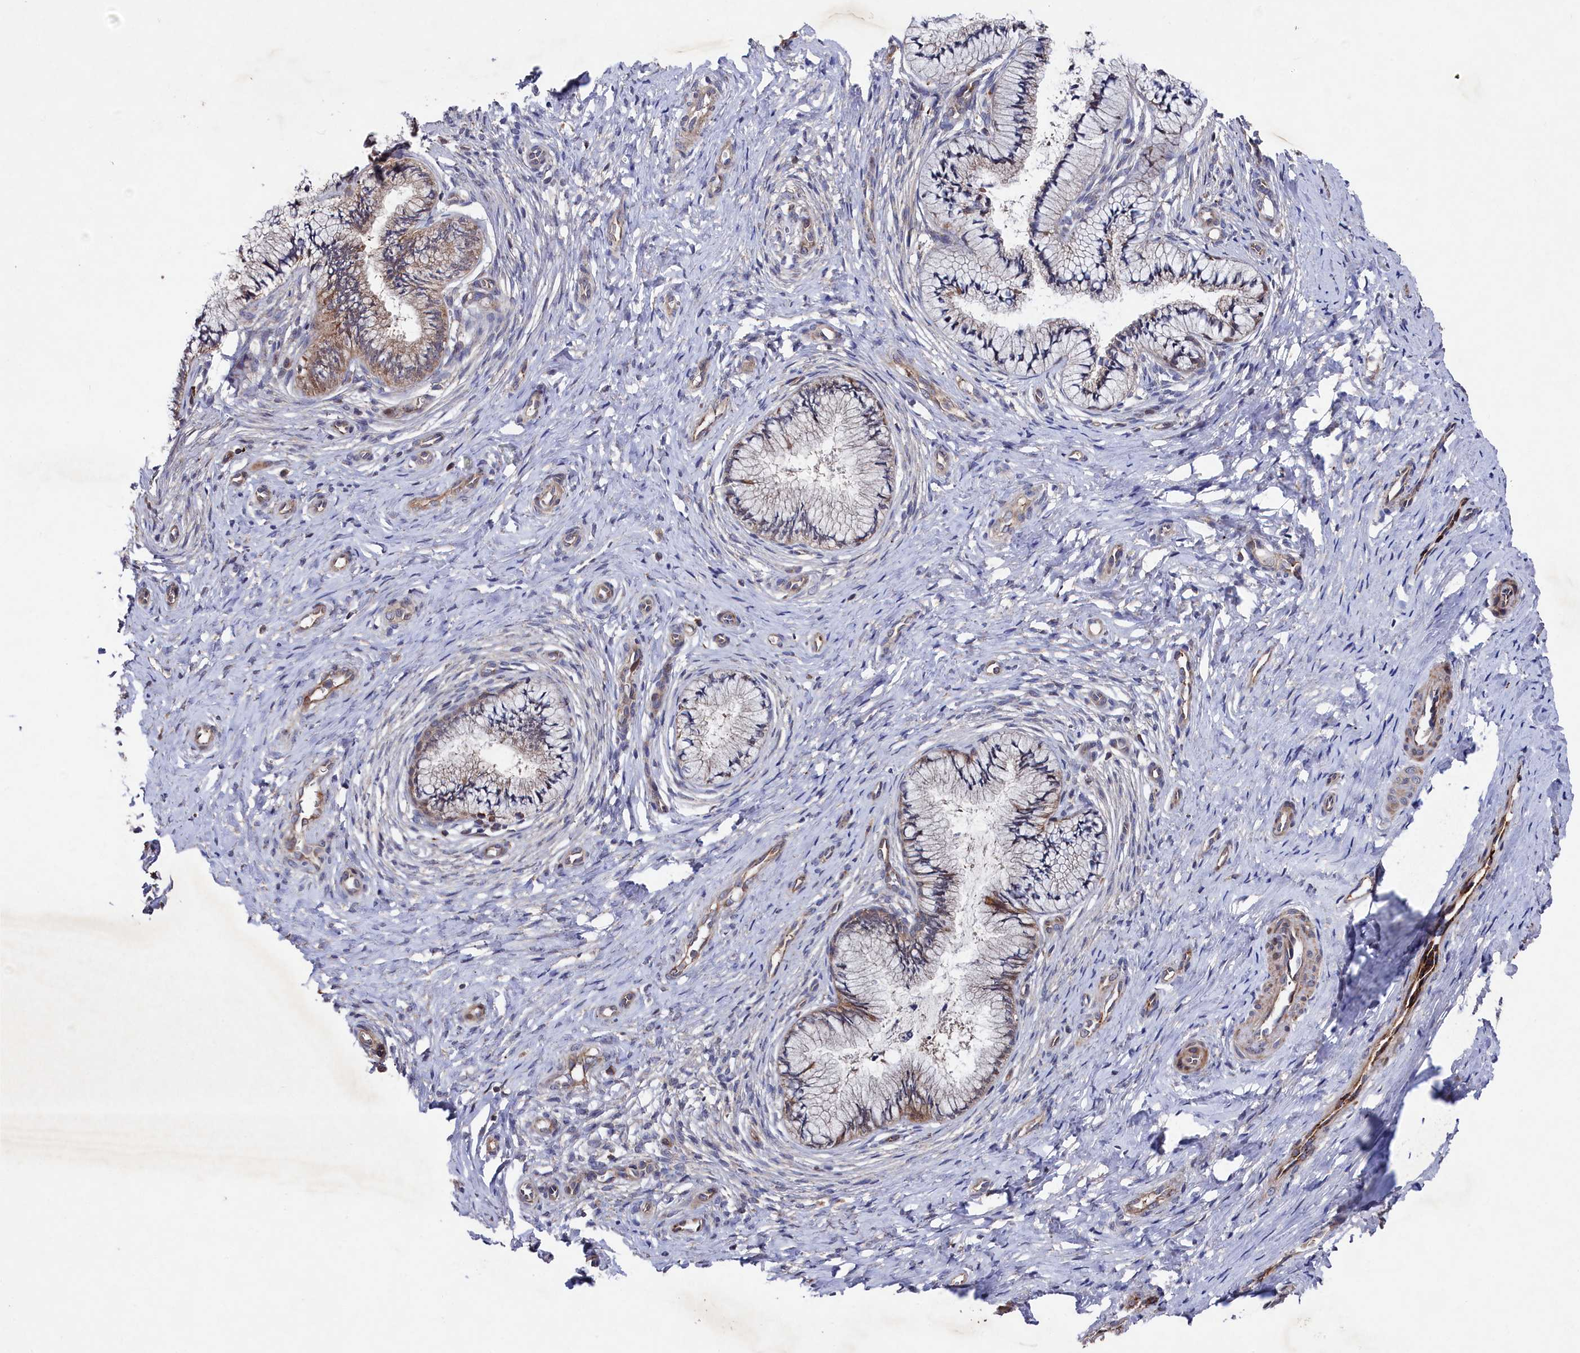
{"staining": {"intensity": "moderate", "quantity": "<25%", "location": "cytoplasmic/membranous"}, "tissue": "cervix", "cell_type": "Glandular cells", "image_type": "normal", "snomed": [{"axis": "morphology", "description": "Normal tissue, NOS"}, {"axis": "topography", "description": "Cervix"}], "caption": "IHC micrograph of benign cervix: human cervix stained using immunohistochemistry reveals low levels of moderate protein expression localized specifically in the cytoplasmic/membranous of glandular cells, appearing as a cytoplasmic/membranous brown color.", "gene": "SUPV3L1", "patient": {"sex": "female", "age": 36}}